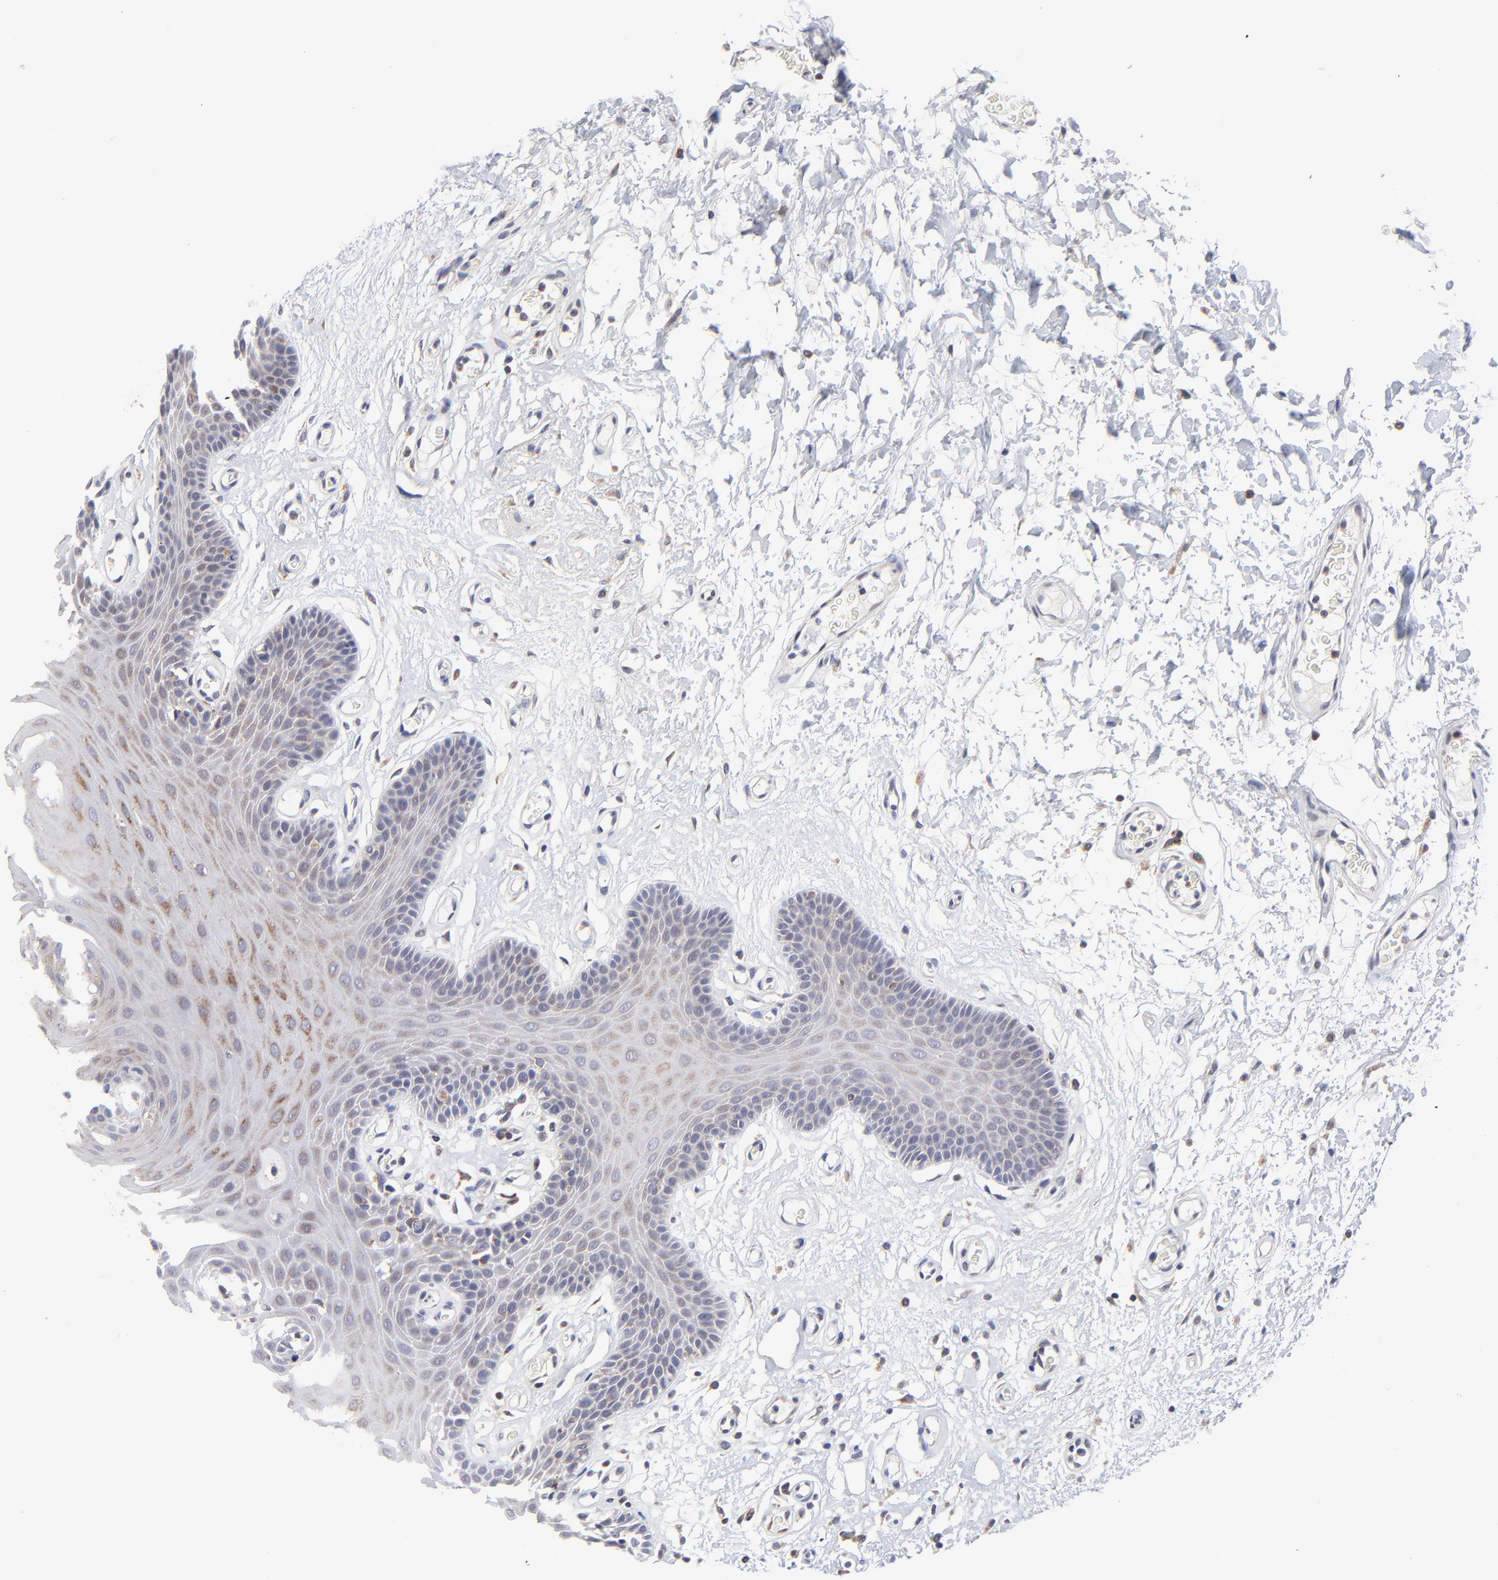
{"staining": {"intensity": "moderate", "quantity": "25%-75%", "location": "cytoplasmic/membranous"}, "tissue": "oral mucosa", "cell_type": "Squamous epithelial cells", "image_type": "normal", "snomed": [{"axis": "morphology", "description": "Normal tissue, NOS"}, {"axis": "morphology", "description": "Squamous cell carcinoma, NOS"}, {"axis": "topography", "description": "Skeletal muscle"}, {"axis": "topography", "description": "Oral tissue"}, {"axis": "topography", "description": "Head-Neck"}], "caption": "The immunohistochemical stain highlights moderate cytoplasmic/membranous positivity in squamous epithelial cells of normal oral mucosa. The protein is shown in brown color, while the nuclei are stained blue.", "gene": "FBXL12", "patient": {"sex": "male", "age": 71}}